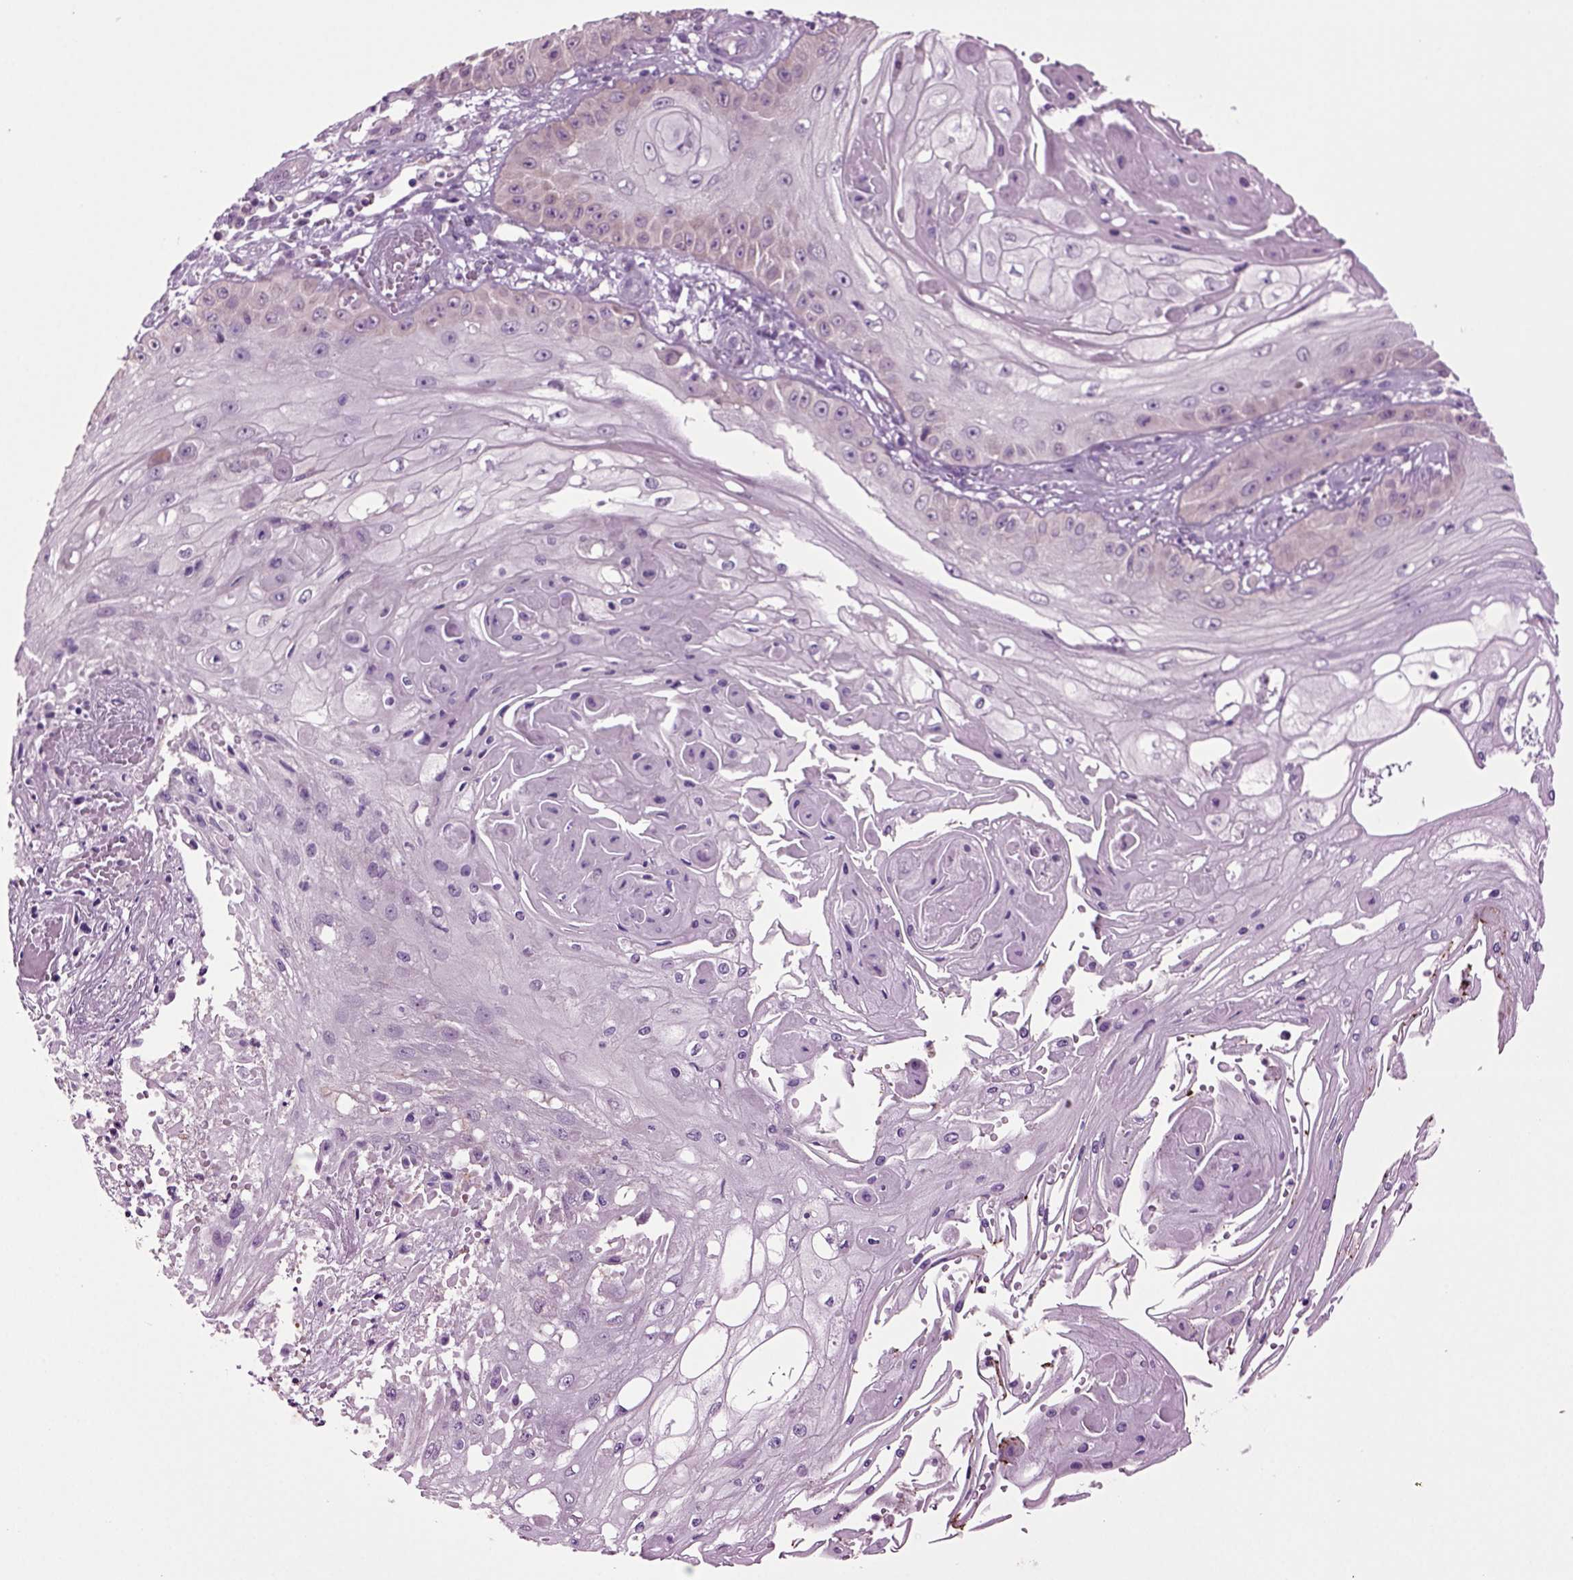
{"staining": {"intensity": "negative", "quantity": "none", "location": "none"}, "tissue": "skin cancer", "cell_type": "Tumor cells", "image_type": "cancer", "snomed": [{"axis": "morphology", "description": "Squamous cell carcinoma, NOS"}, {"axis": "topography", "description": "Skin"}], "caption": "Histopathology image shows no protein expression in tumor cells of skin squamous cell carcinoma tissue.", "gene": "PLCH2", "patient": {"sex": "male", "age": 70}}